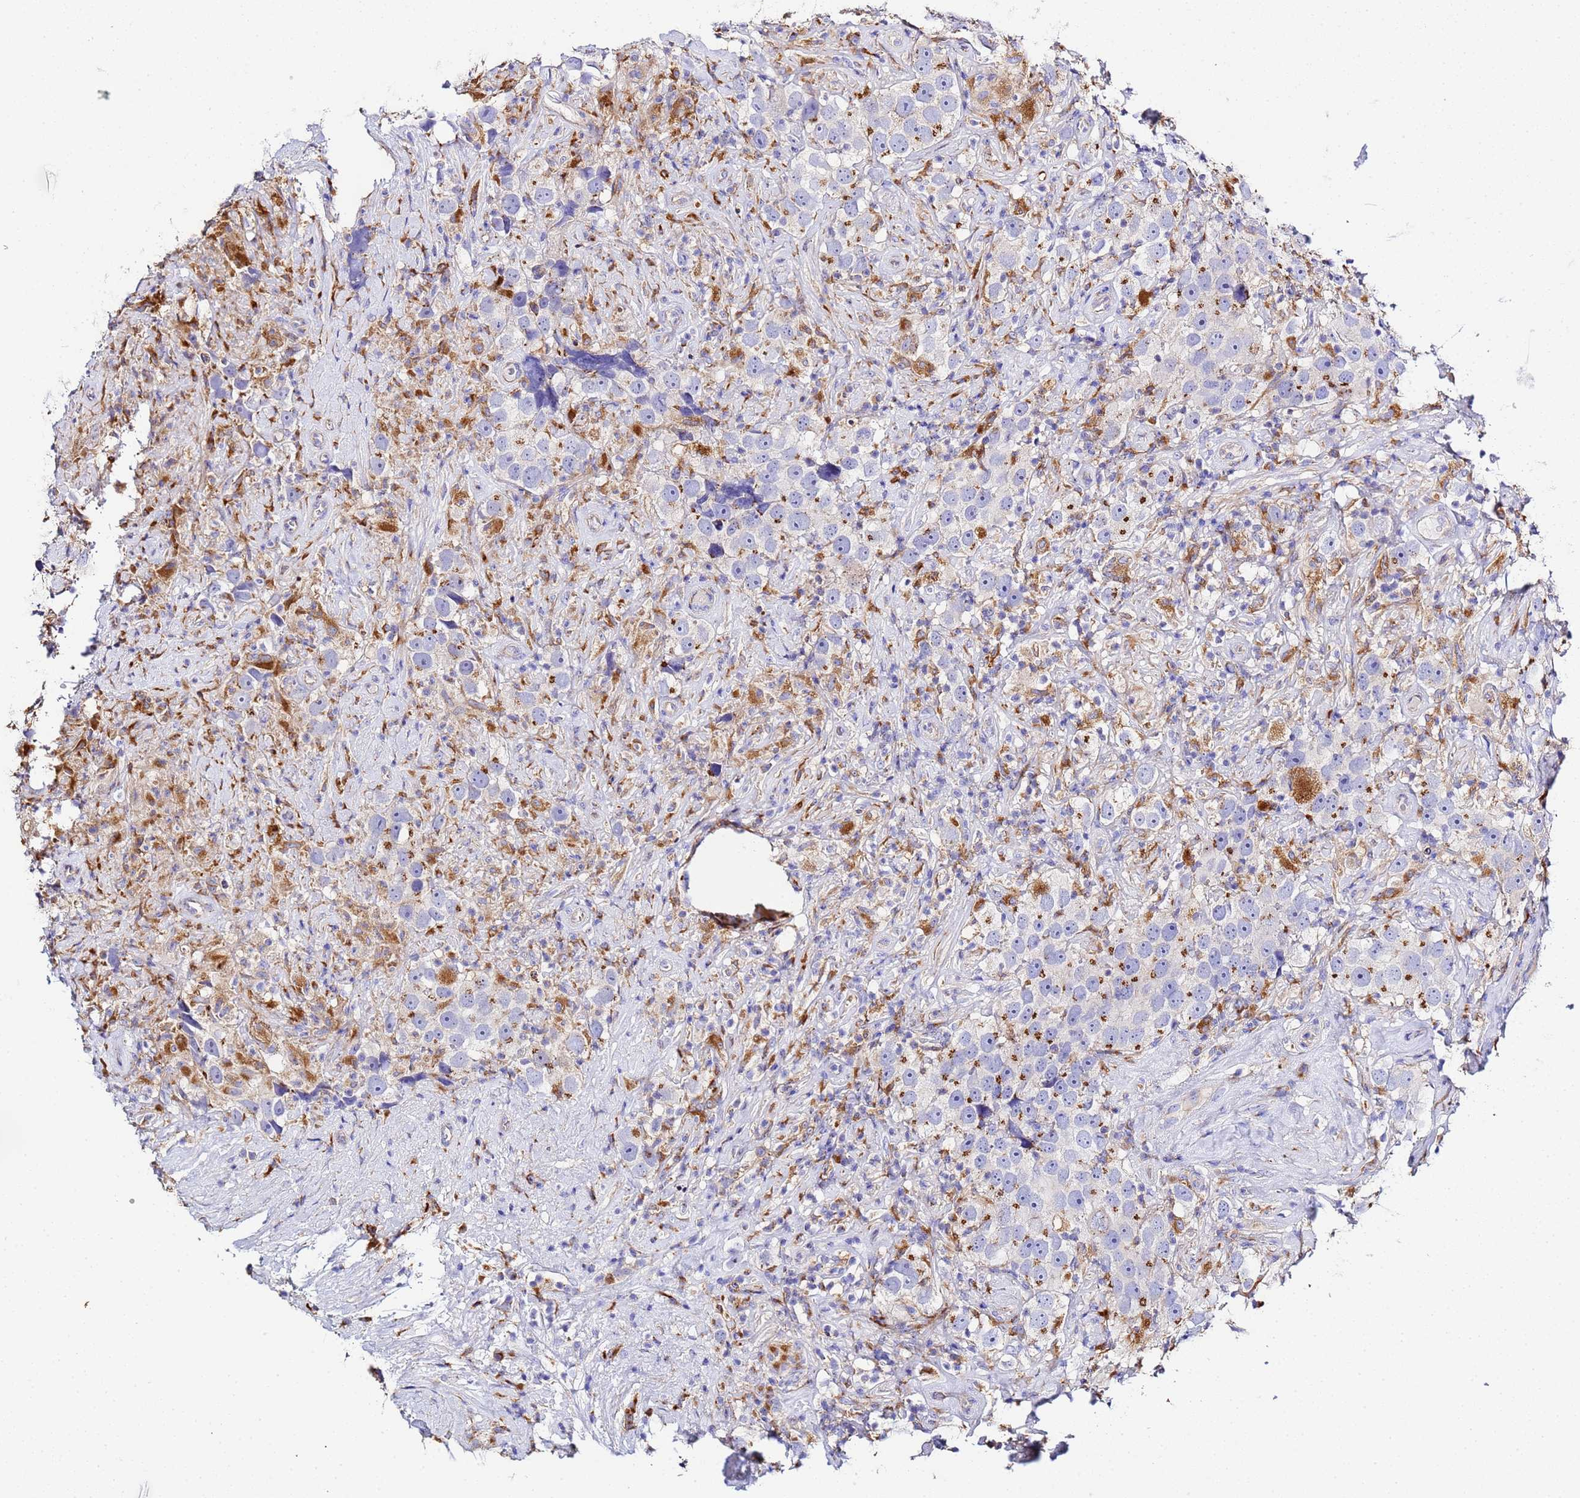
{"staining": {"intensity": "strong", "quantity": "25%-75%", "location": "cytoplasmic/membranous"}, "tissue": "testis cancer", "cell_type": "Tumor cells", "image_type": "cancer", "snomed": [{"axis": "morphology", "description": "Seminoma, NOS"}, {"axis": "topography", "description": "Testis"}], "caption": "Immunohistochemical staining of human testis cancer demonstrates high levels of strong cytoplasmic/membranous protein staining in about 25%-75% of tumor cells. The staining is performed using DAB brown chromogen to label protein expression. The nuclei are counter-stained blue using hematoxylin.", "gene": "VTI1B", "patient": {"sex": "male", "age": 49}}